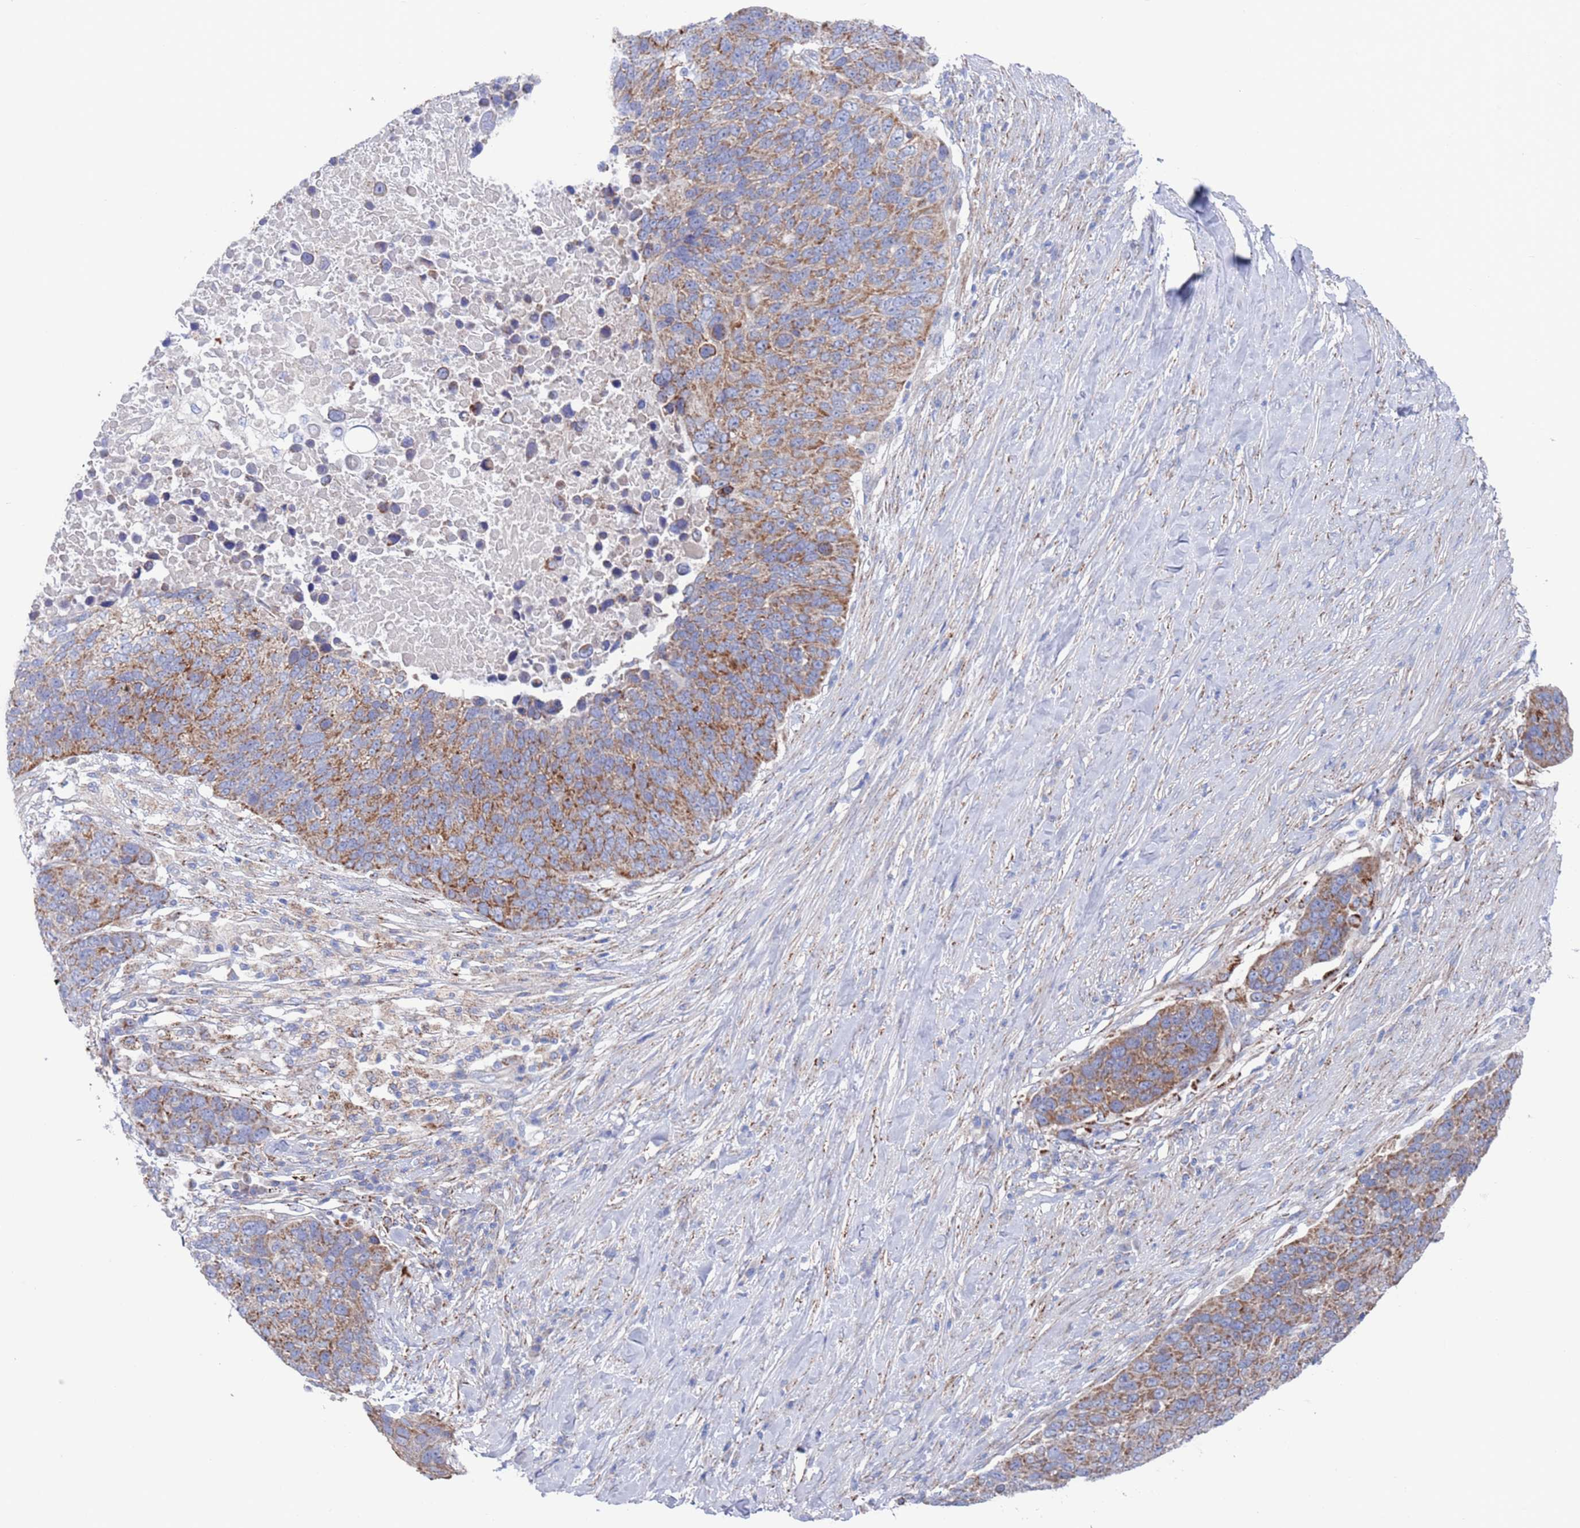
{"staining": {"intensity": "moderate", "quantity": ">75%", "location": "cytoplasmic/membranous"}, "tissue": "lung cancer", "cell_type": "Tumor cells", "image_type": "cancer", "snomed": [{"axis": "morphology", "description": "Normal tissue, NOS"}, {"axis": "morphology", "description": "Squamous cell carcinoma, NOS"}, {"axis": "topography", "description": "Lymph node"}, {"axis": "topography", "description": "Lung"}], "caption": "This is an image of immunohistochemistry staining of squamous cell carcinoma (lung), which shows moderate staining in the cytoplasmic/membranous of tumor cells.", "gene": "CHCHD6", "patient": {"sex": "male", "age": 66}}